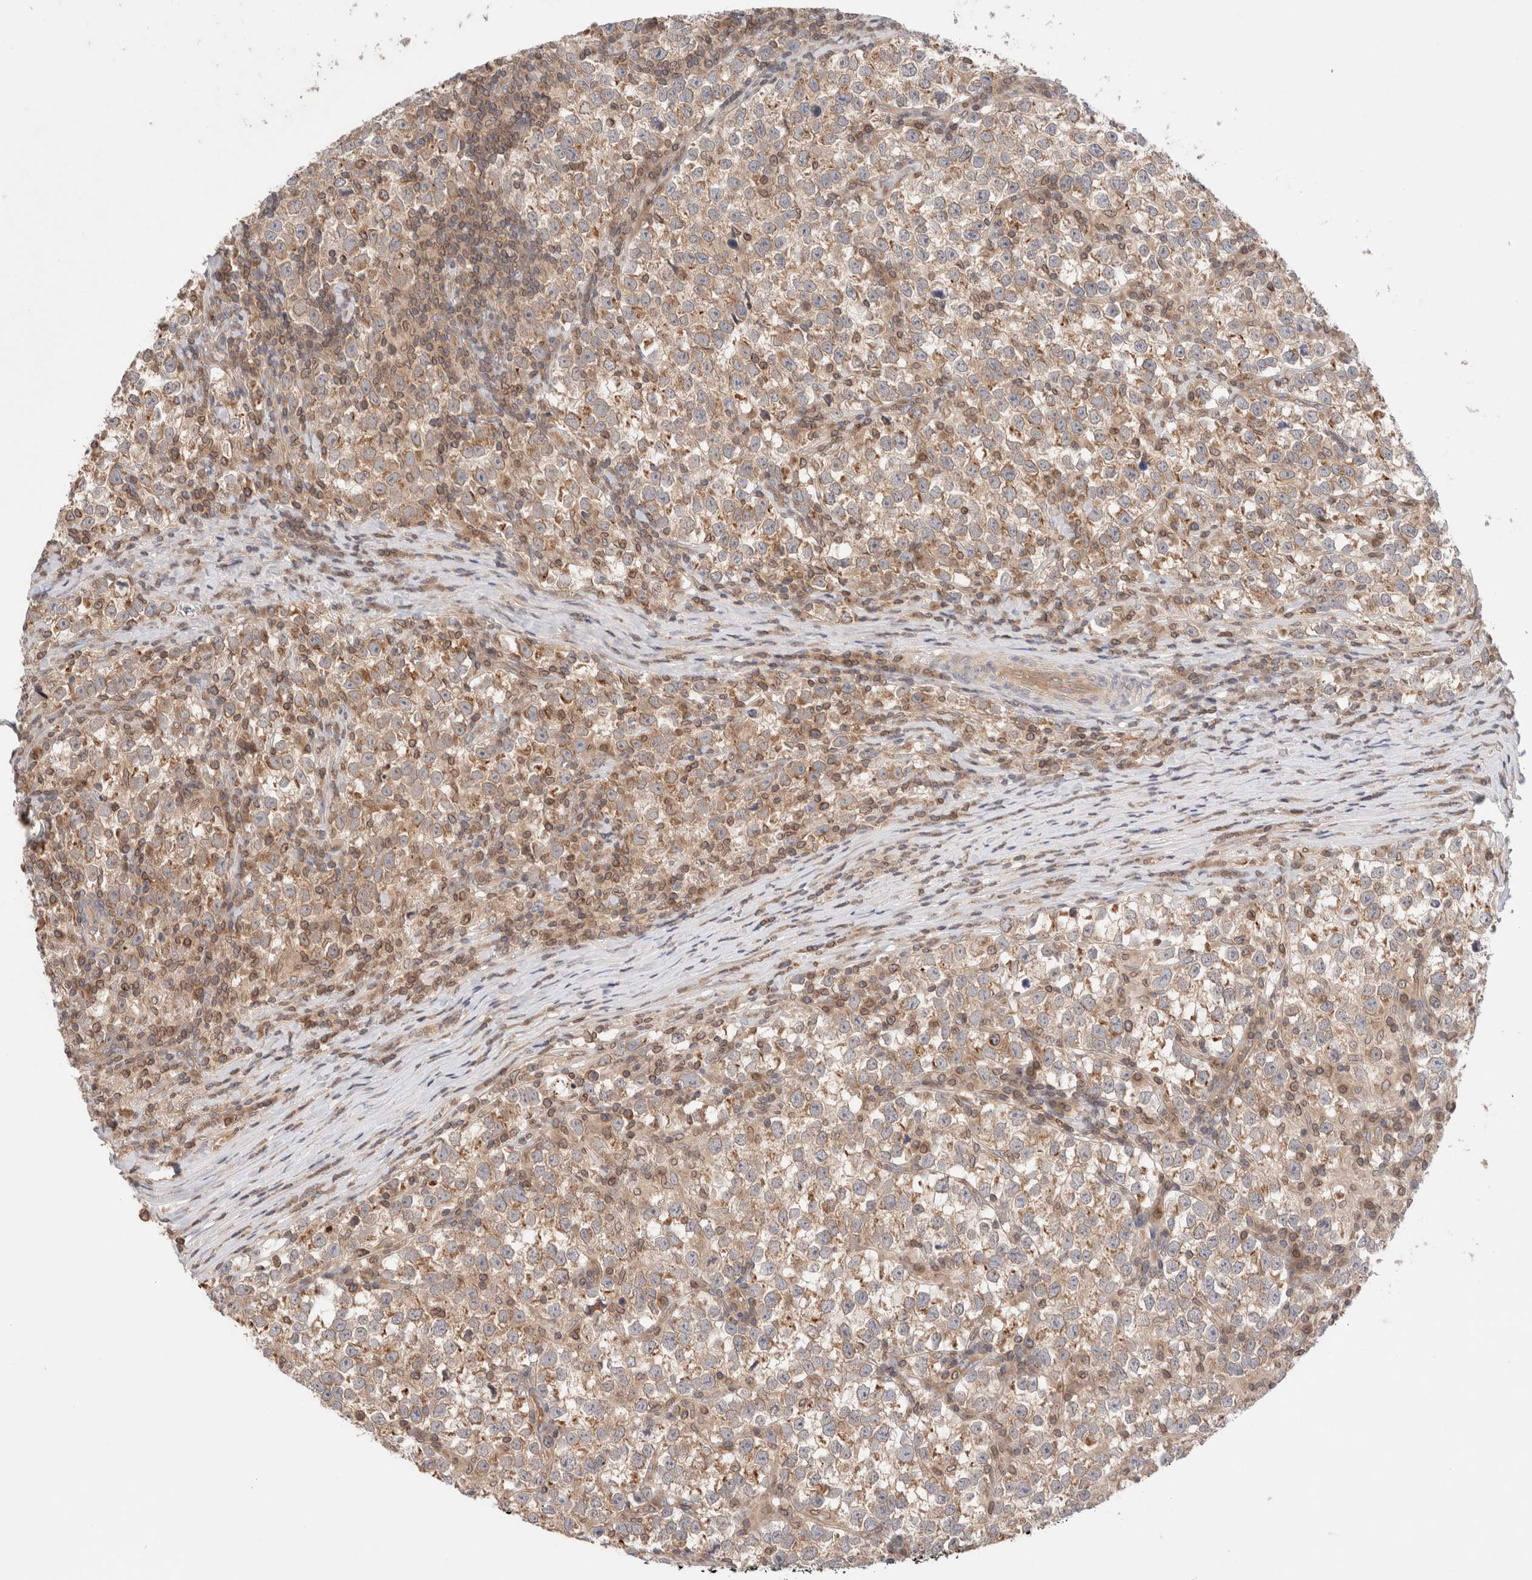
{"staining": {"intensity": "moderate", "quantity": ">75%", "location": "cytoplasmic/membranous"}, "tissue": "testis cancer", "cell_type": "Tumor cells", "image_type": "cancer", "snomed": [{"axis": "morphology", "description": "Normal tissue, NOS"}, {"axis": "morphology", "description": "Seminoma, NOS"}, {"axis": "topography", "description": "Testis"}], "caption": "The histopathology image displays staining of seminoma (testis), revealing moderate cytoplasmic/membranous protein staining (brown color) within tumor cells.", "gene": "SIKE1", "patient": {"sex": "male", "age": 43}}